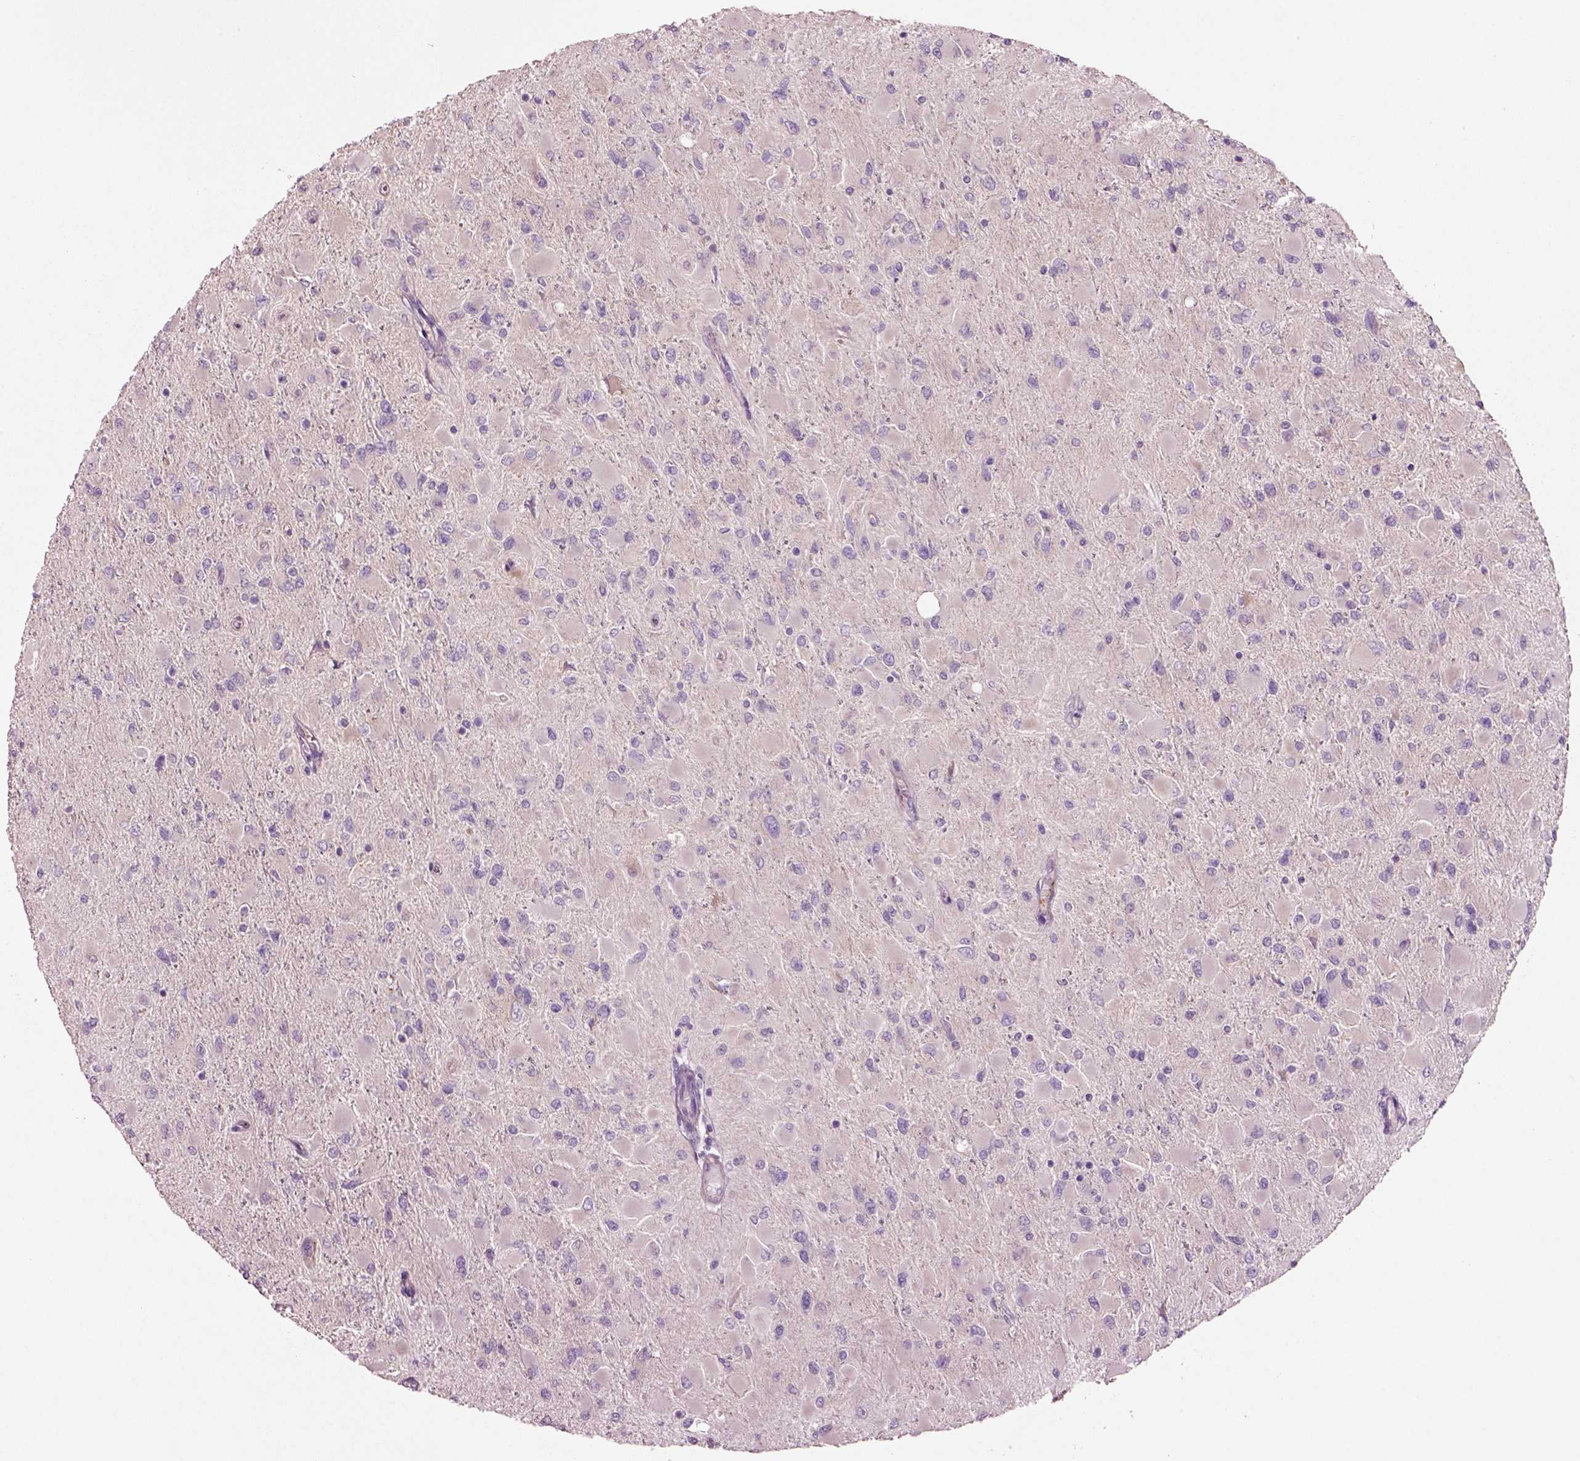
{"staining": {"intensity": "negative", "quantity": "none", "location": "none"}, "tissue": "glioma", "cell_type": "Tumor cells", "image_type": "cancer", "snomed": [{"axis": "morphology", "description": "Glioma, malignant, High grade"}, {"axis": "topography", "description": "Cerebral cortex"}], "caption": "An image of human glioma is negative for staining in tumor cells. (DAB (3,3'-diaminobenzidine) immunohistochemistry (IHC) with hematoxylin counter stain).", "gene": "PLPP7", "patient": {"sex": "female", "age": 36}}